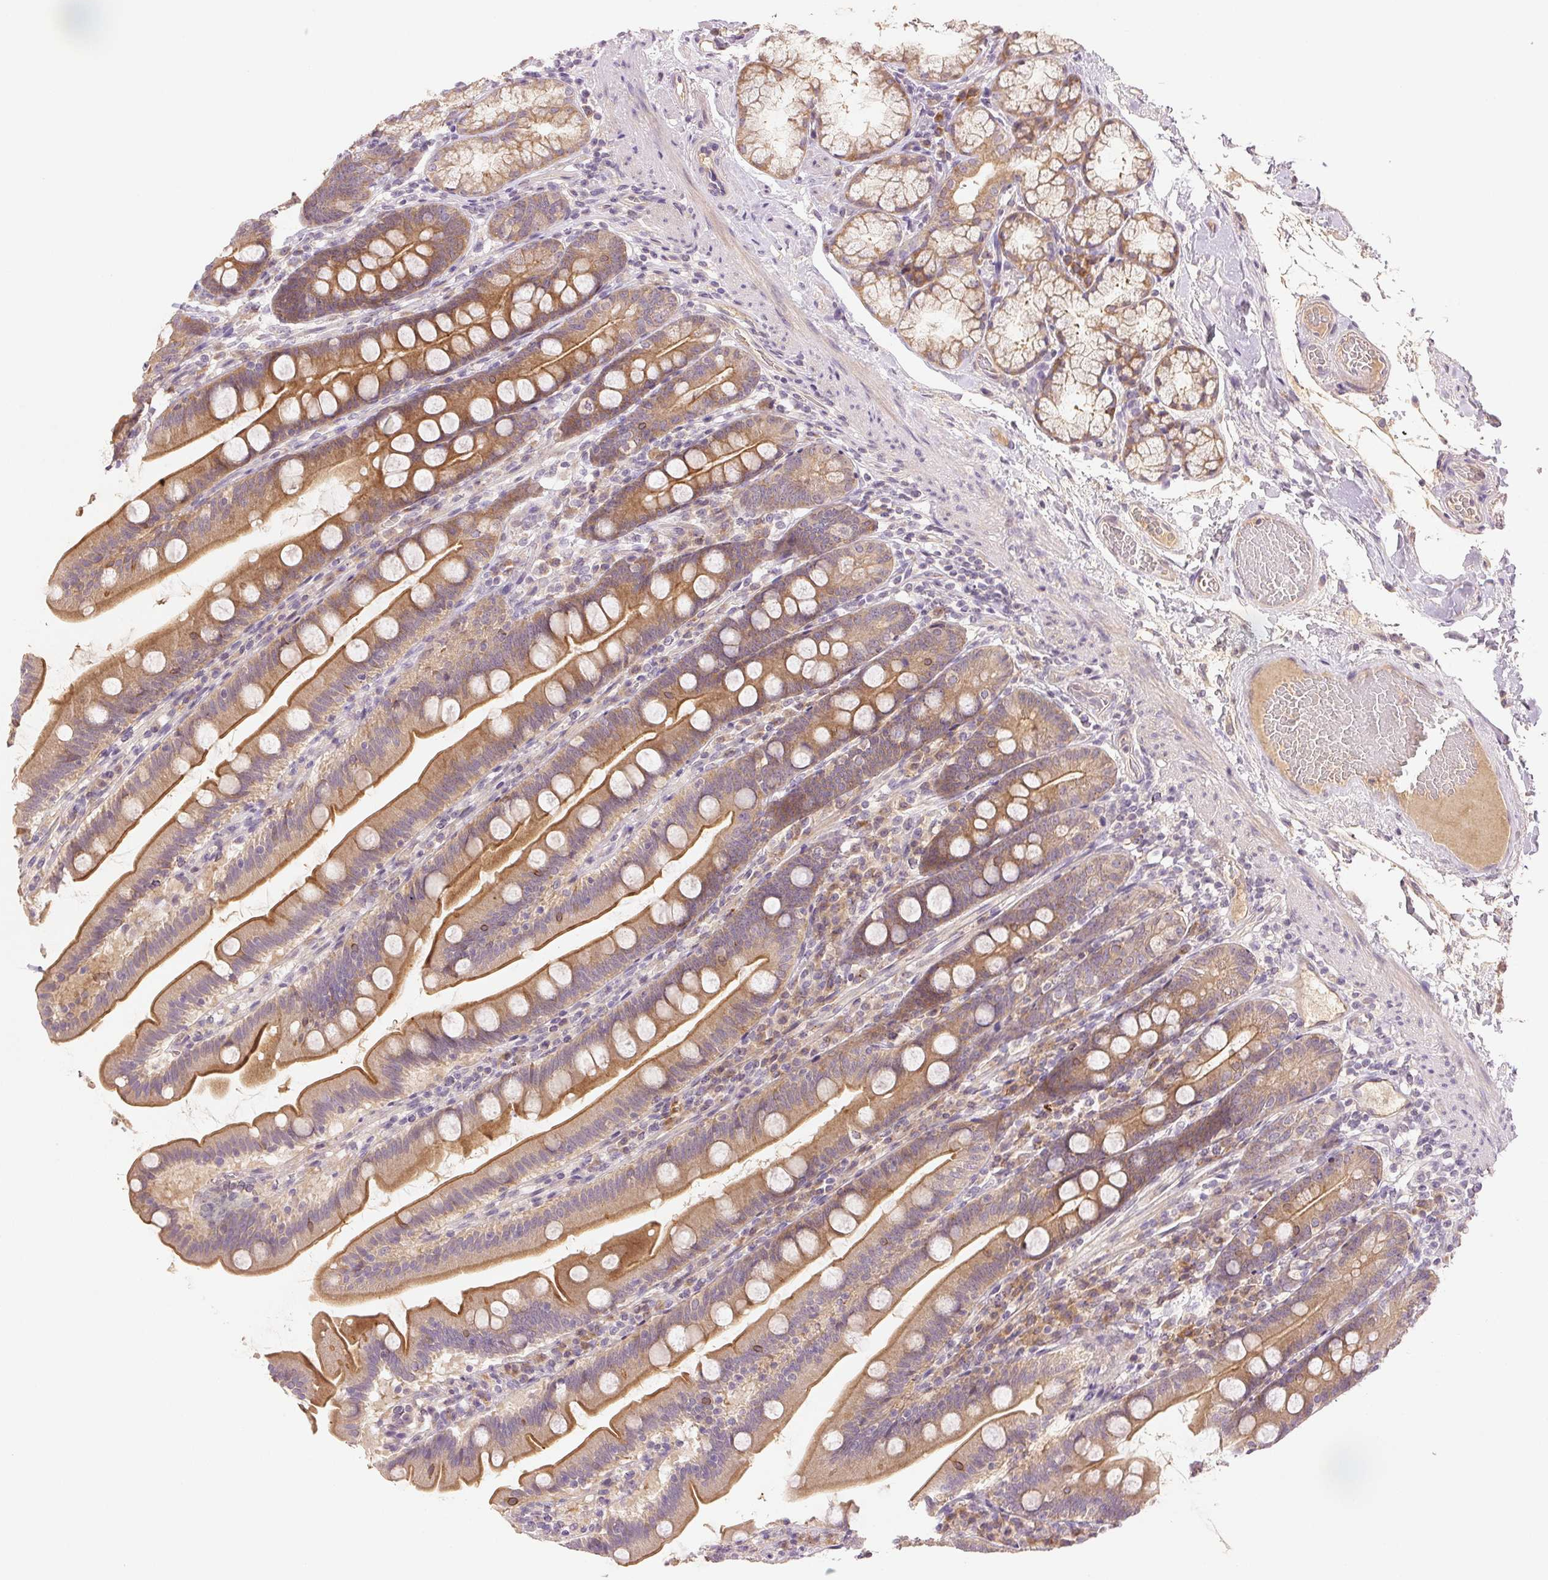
{"staining": {"intensity": "moderate", "quantity": ">75%", "location": "cytoplasmic/membranous"}, "tissue": "duodenum", "cell_type": "Glandular cells", "image_type": "normal", "snomed": [{"axis": "morphology", "description": "Normal tissue, NOS"}, {"axis": "topography", "description": "Duodenum"}], "caption": "About >75% of glandular cells in benign human duodenum show moderate cytoplasmic/membranous protein staining as visualized by brown immunohistochemical staining.", "gene": "YIF1B", "patient": {"sex": "female", "age": 67}}